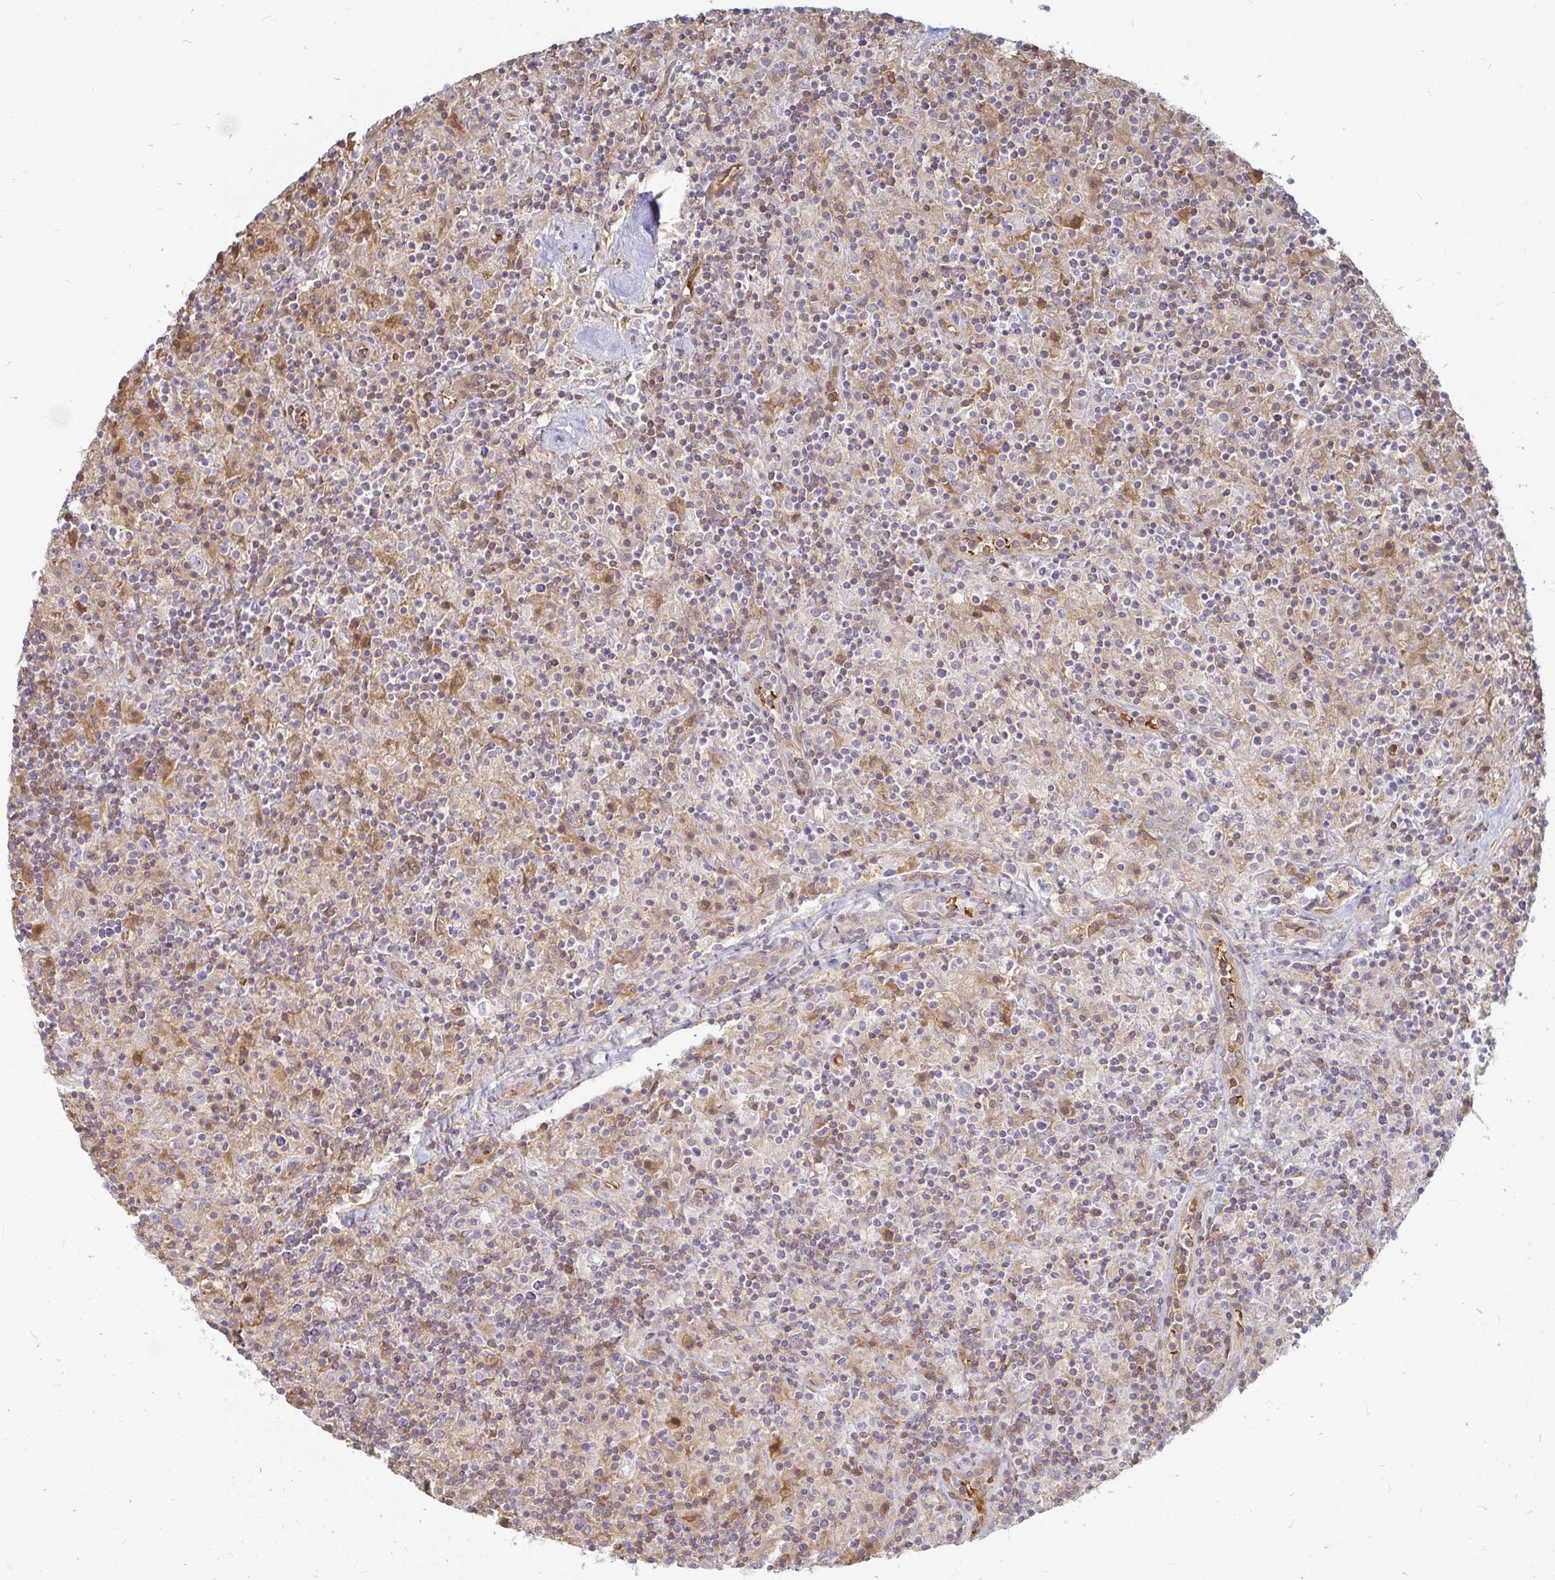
{"staining": {"intensity": "negative", "quantity": "none", "location": "none"}, "tissue": "lymphoma", "cell_type": "Tumor cells", "image_type": "cancer", "snomed": [{"axis": "morphology", "description": "Hodgkin's disease, NOS"}, {"axis": "topography", "description": "Lymph node"}], "caption": "The immunohistochemistry micrograph has no significant expression in tumor cells of Hodgkin's disease tissue. (DAB (3,3'-diaminobenzidine) immunohistochemistry visualized using brightfield microscopy, high magnification).", "gene": "CAST", "patient": {"sex": "male", "age": 70}}